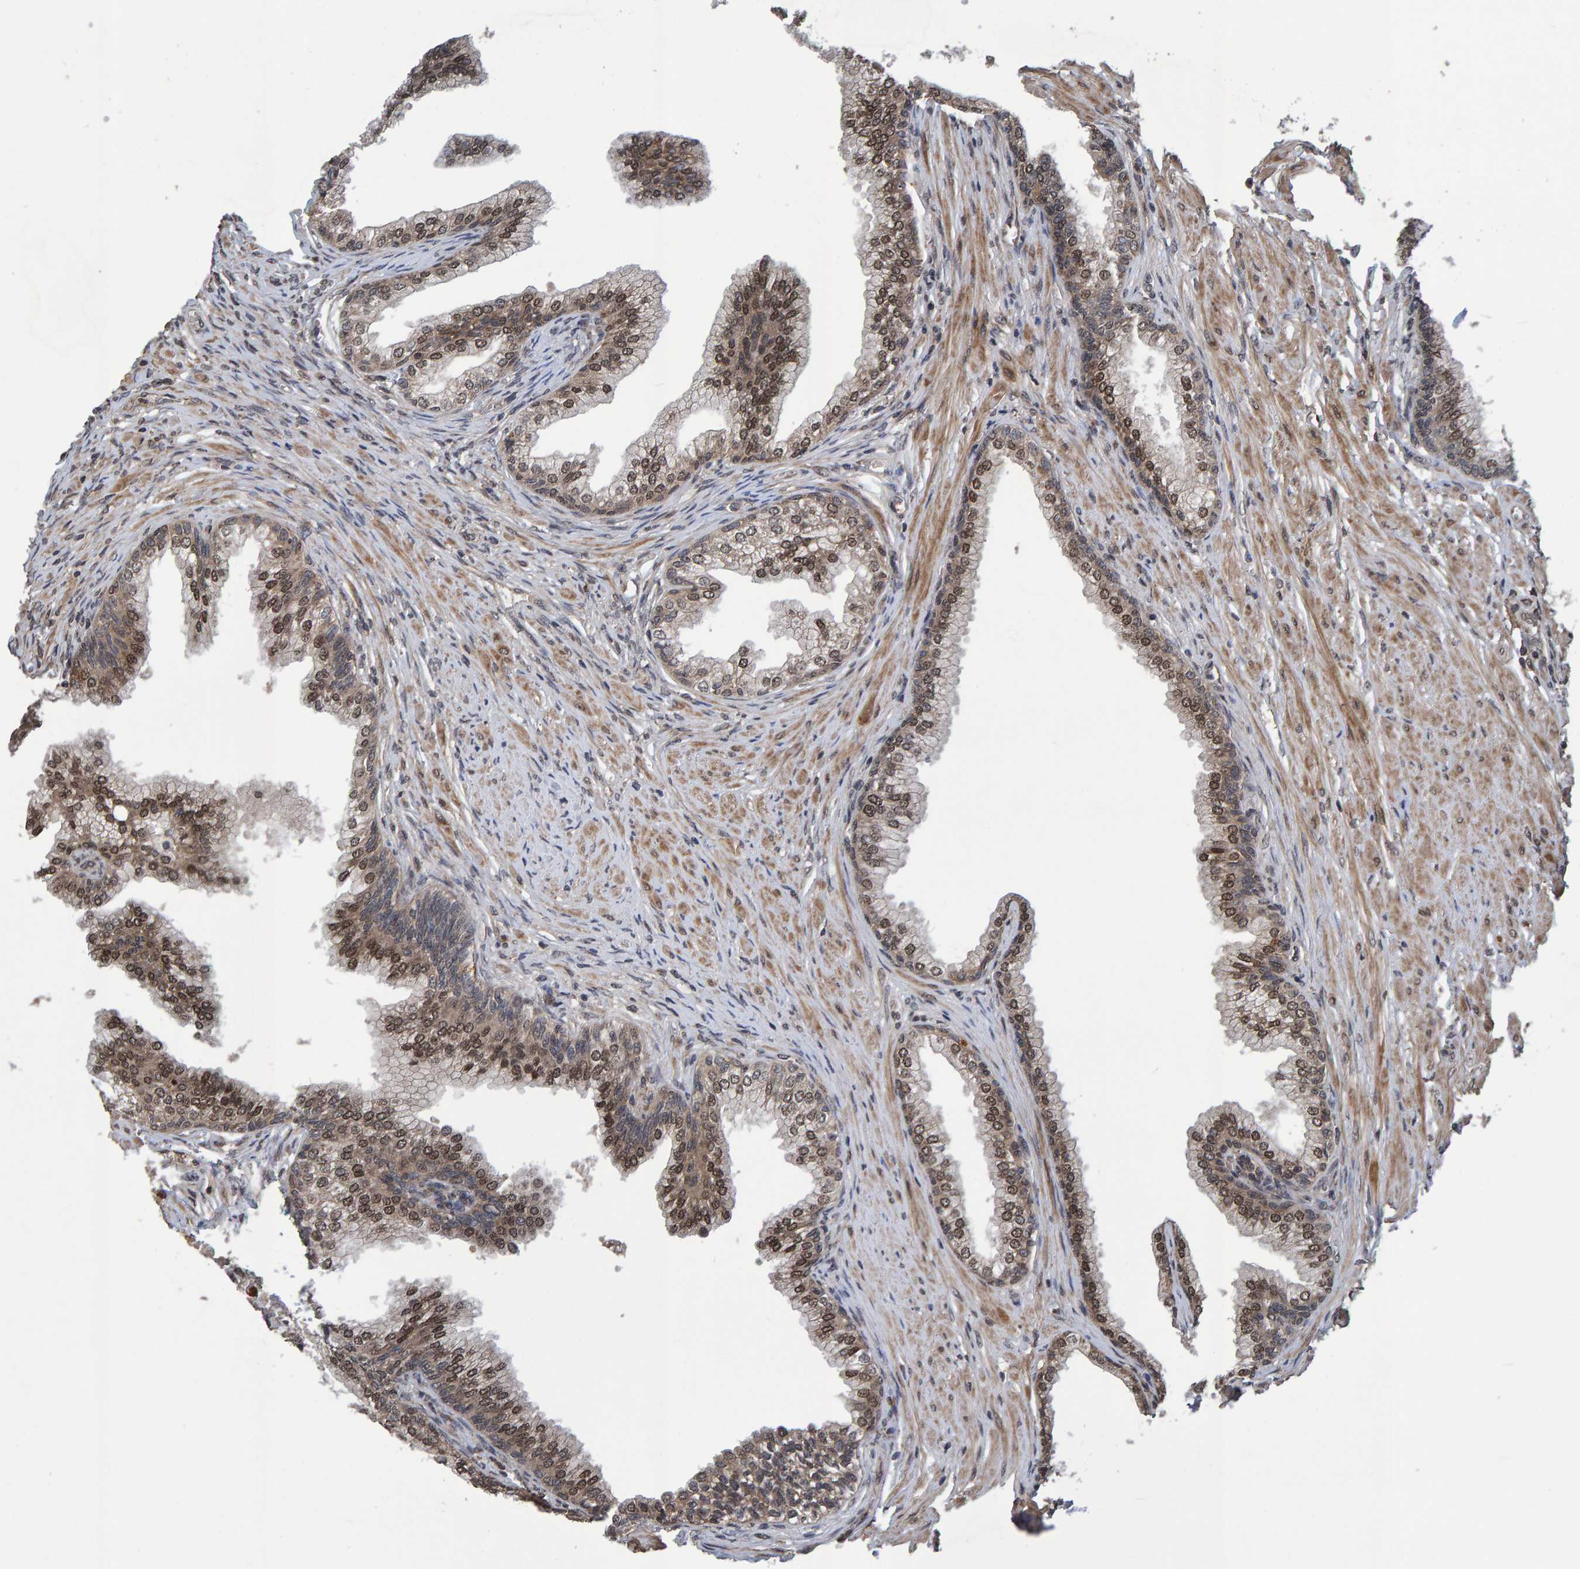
{"staining": {"intensity": "moderate", "quantity": ">75%", "location": "cytoplasmic/membranous,nuclear"}, "tissue": "prostate", "cell_type": "Glandular cells", "image_type": "normal", "snomed": [{"axis": "morphology", "description": "Normal tissue, NOS"}, {"axis": "morphology", "description": "Urothelial carcinoma, Low grade"}, {"axis": "topography", "description": "Urinary bladder"}, {"axis": "topography", "description": "Prostate"}], "caption": "Protein expression analysis of unremarkable prostate shows moderate cytoplasmic/membranous,nuclear staining in approximately >75% of glandular cells. The protein of interest is stained brown, and the nuclei are stained in blue (DAB (3,3'-diaminobenzidine) IHC with brightfield microscopy, high magnification).", "gene": "GAB2", "patient": {"sex": "male", "age": 60}}